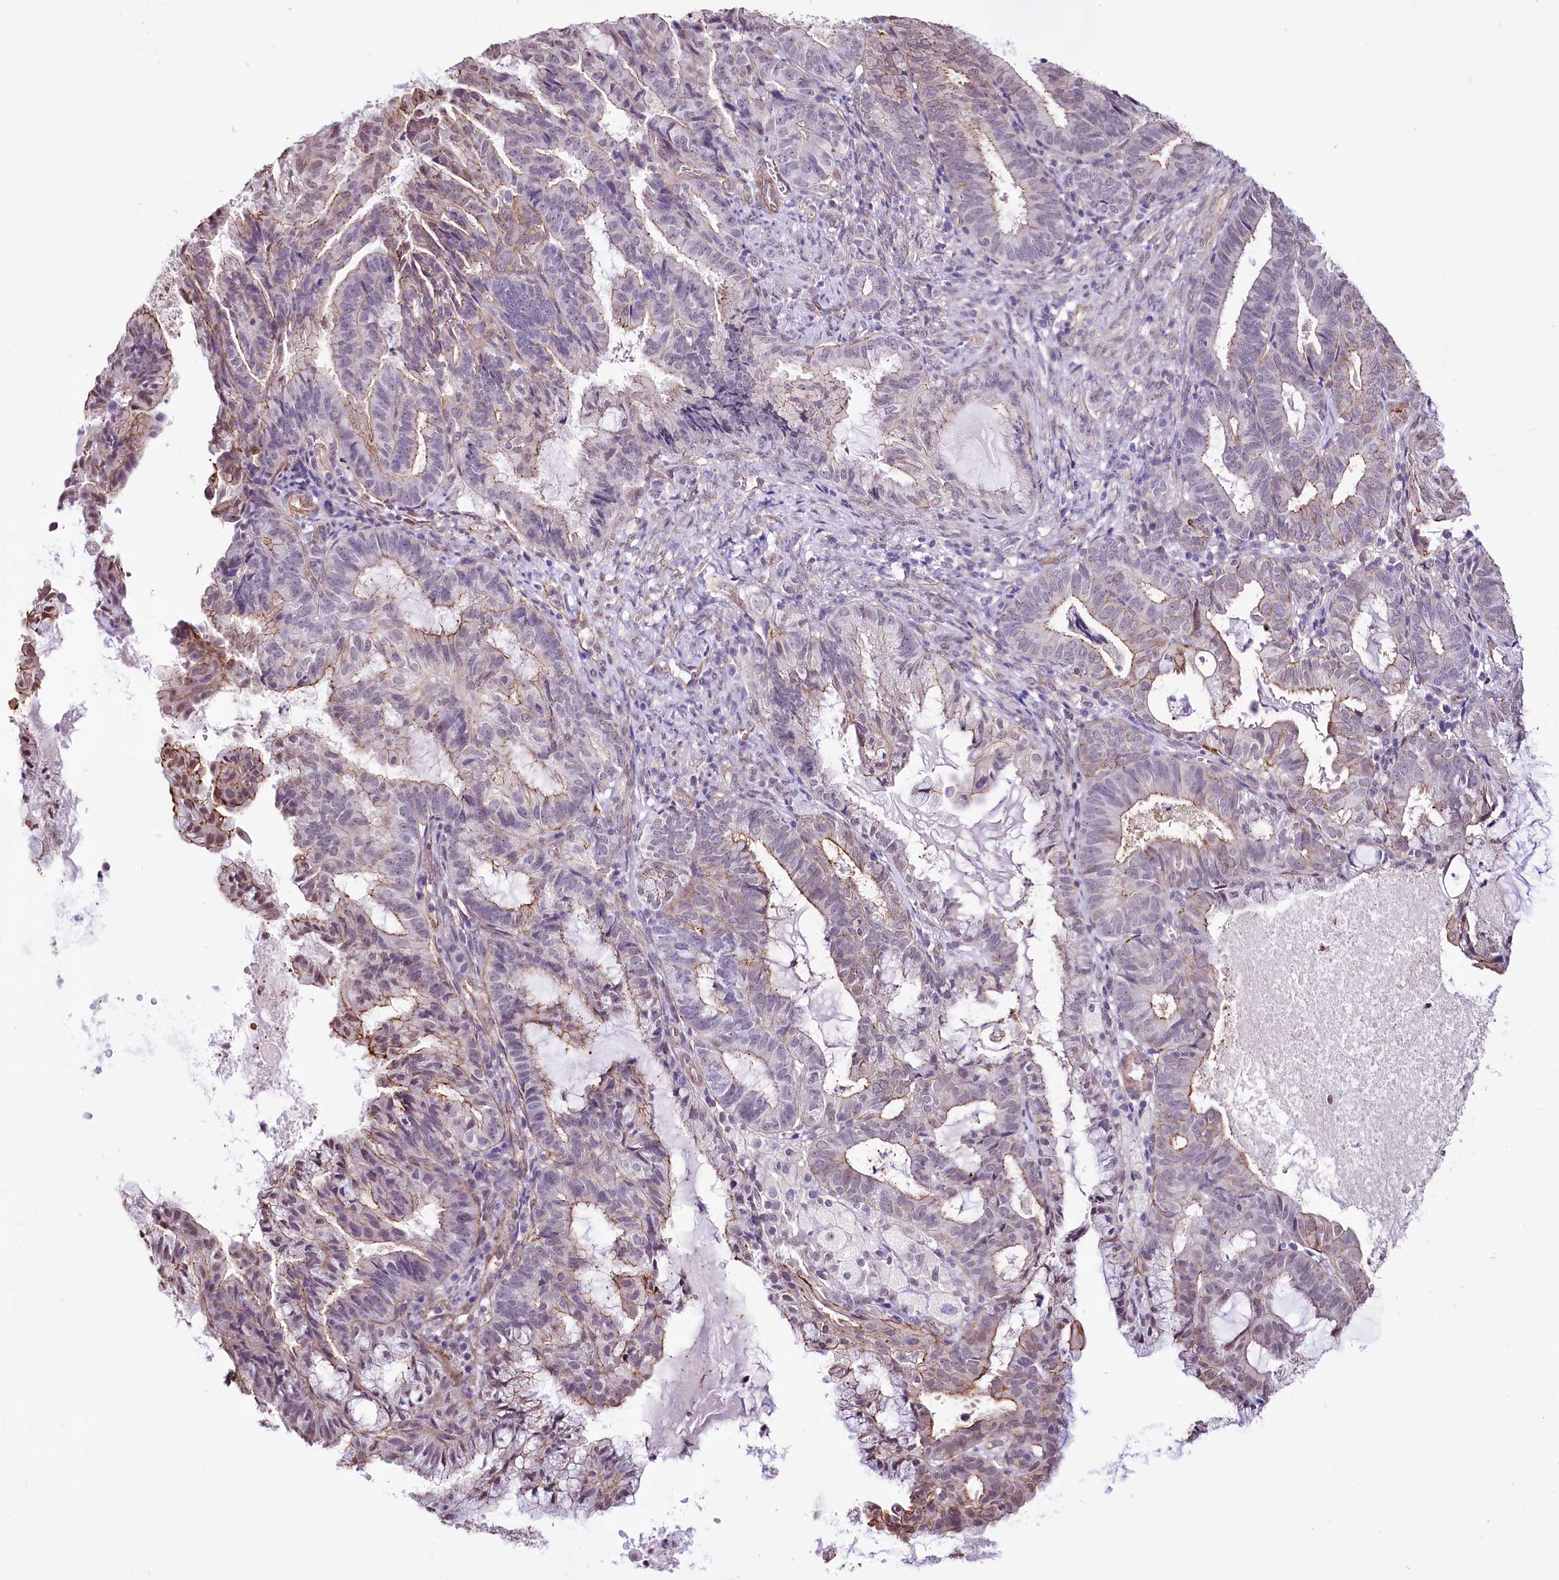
{"staining": {"intensity": "moderate", "quantity": "25%-75%", "location": "cytoplasmic/membranous"}, "tissue": "endometrial cancer", "cell_type": "Tumor cells", "image_type": "cancer", "snomed": [{"axis": "morphology", "description": "Adenocarcinoma, NOS"}, {"axis": "topography", "description": "Endometrium"}], "caption": "There is medium levels of moderate cytoplasmic/membranous staining in tumor cells of adenocarcinoma (endometrial), as demonstrated by immunohistochemical staining (brown color).", "gene": "ST7", "patient": {"sex": "female", "age": 86}}